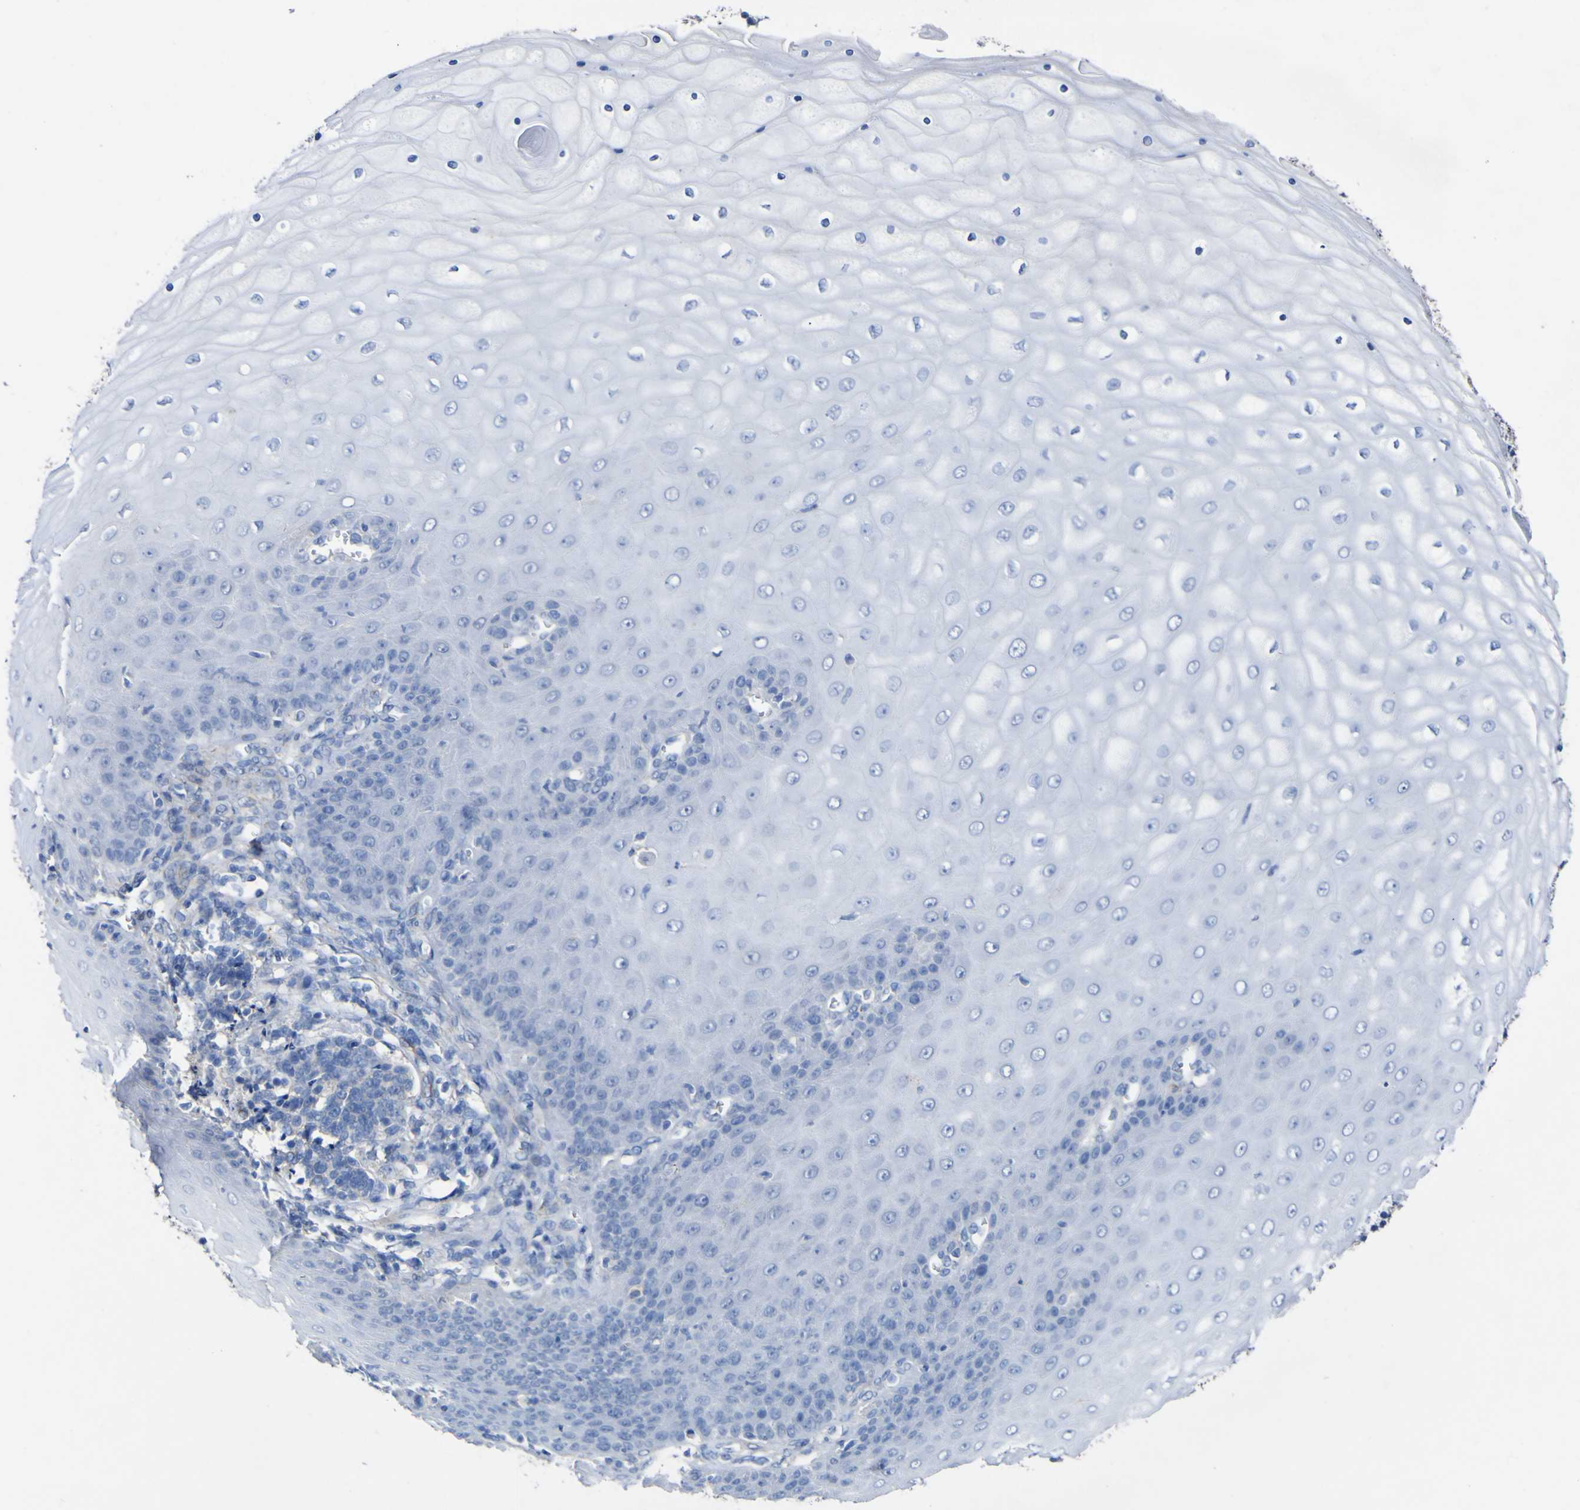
{"staining": {"intensity": "negative", "quantity": "none", "location": "none"}, "tissue": "cervical cancer", "cell_type": "Tumor cells", "image_type": "cancer", "snomed": [{"axis": "morphology", "description": "Squamous cell carcinoma, NOS"}, {"axis": "topography", "description": "Cervix"}], "caption": "This is an immunohistochemistry image of human cervical cancer. There is no expression in tumor cells.", "gene": "AGO4", "patient": {"sex": "female", "age": 35}}